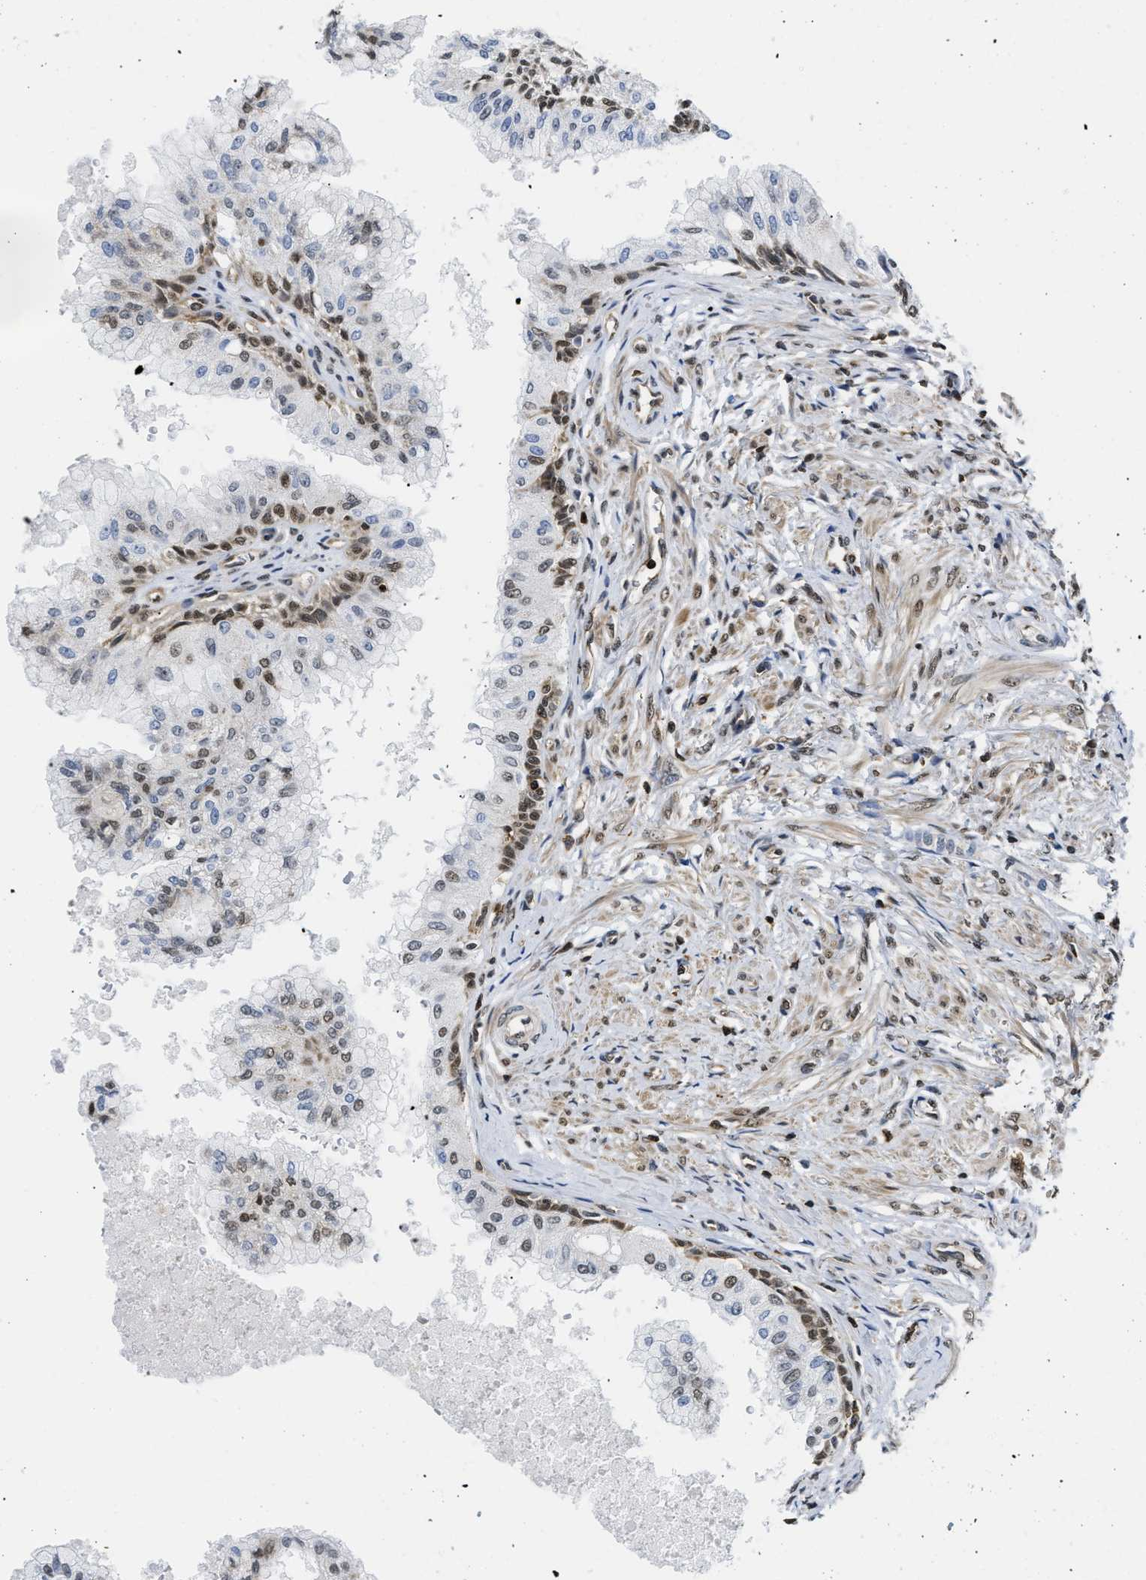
{"staining": {"intensity": "weak", "quantity": "25%-75%", "location": "nuclear"}, "tissue": "prostate", "cell_type": "Glandular cells", "image_type": "normal", "snomed": [{"axis": "morphology", "description": "Normal tissue, NOS"}, {"axis": "topography", "description": "Prostate"}, {"axis": "topography", "description": "Seminal veicle"}], "caption": "Brown immunohistochemical staining in unremarkable human prostate exhibits weak nuclear expression in about 25%-75% of glandular cells. (DAB IHC, brown staining for protein, blue staining for nuclei).", "gene": "STK10", "patient": {"sex": "male", "age": 60}}